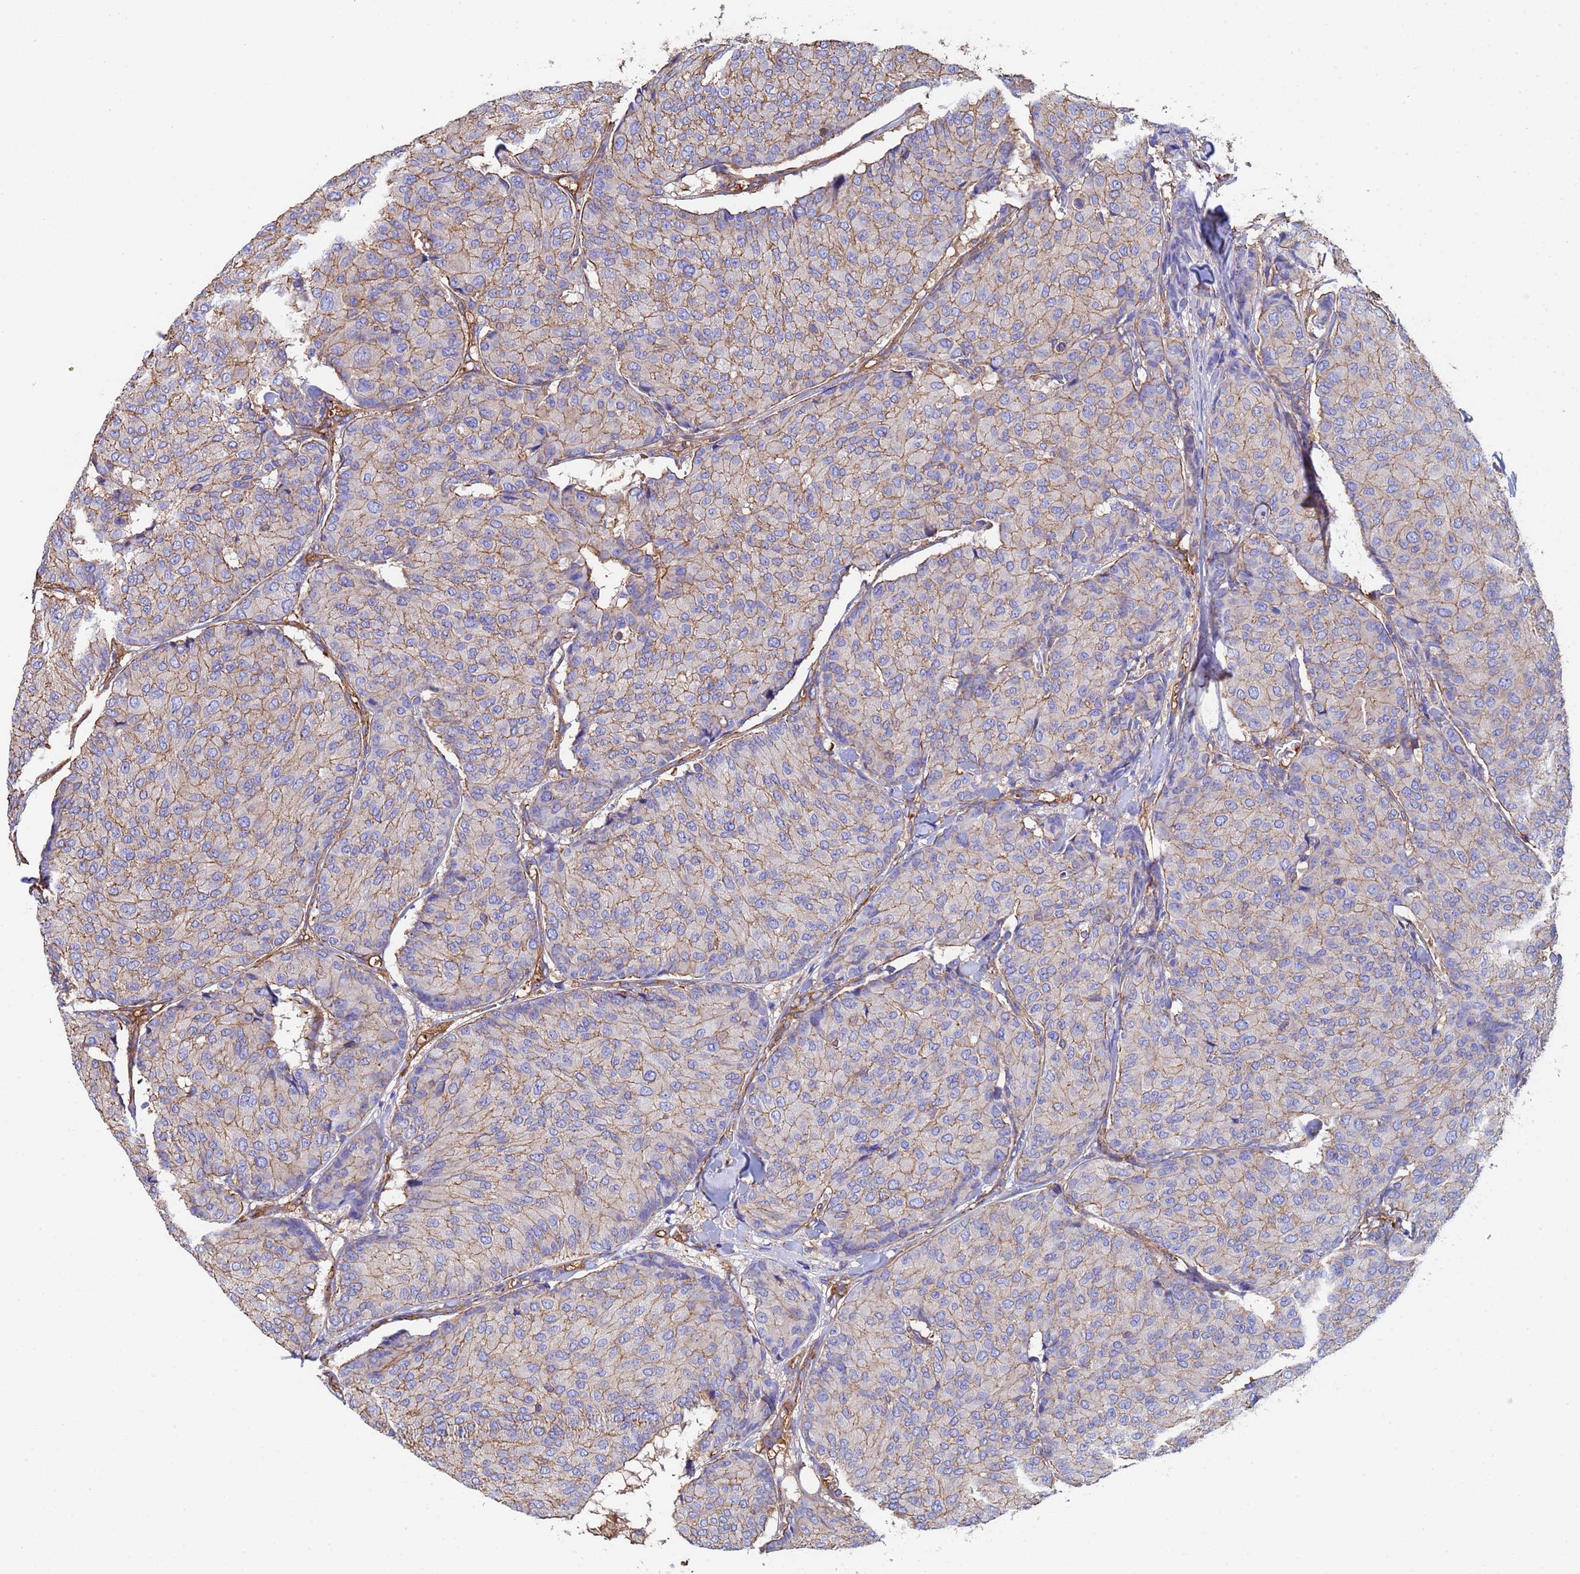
{"staining": {"intensity": "weak", "quantity": ">75%", "location": "cytoplasmic/membranous"}, "tissue": "breast cancer", "cell_type": "Tumor cells", "image_type": "cancer", "snomed": [{"axis": "morphology", "description": "Duct carcinoma"}, {"axis": "topography", "description": "Breast"}], "caption": "There is low levels of weak cytoplasmic/membranous staining in tumor cells of breast cancer (invasive ductal carcinoma), as demonstrated by immunohistochemical staining (brown color).", "gene": "MYL12A", "patient": {"sex": "female", "age": 75}}